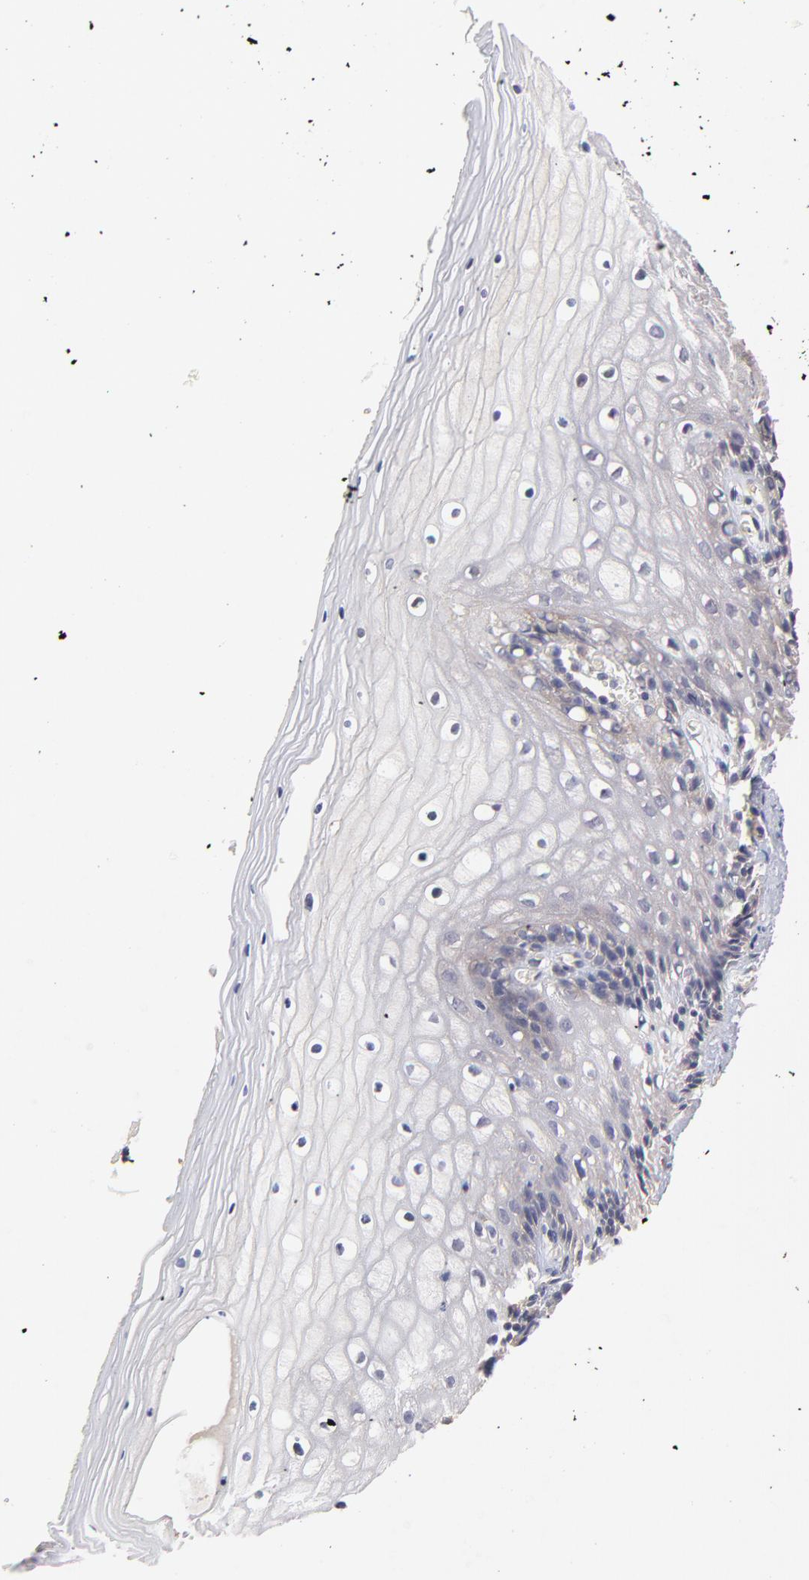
{"staining": {"intensity": "weak", "quantity": "25%-75%", "location": "cytoplasmic/membranous"}, "tissue": "vagina", "cell_type": "Squamous epithelial cells", "image_type": "normal", "snomed": [{"axis": "morphology", "description": "Normal tissue, NOS"}, {"axis": "topography", "description": "Vagina"}], "caption": "Protein analysis of normal vagina exhibits weak cytoplasmic/membranous positivity in about 25%-75% of squamous epithelial cells.", "gene": "STAP2", "patient": {"sex": "female", "age": 46}}